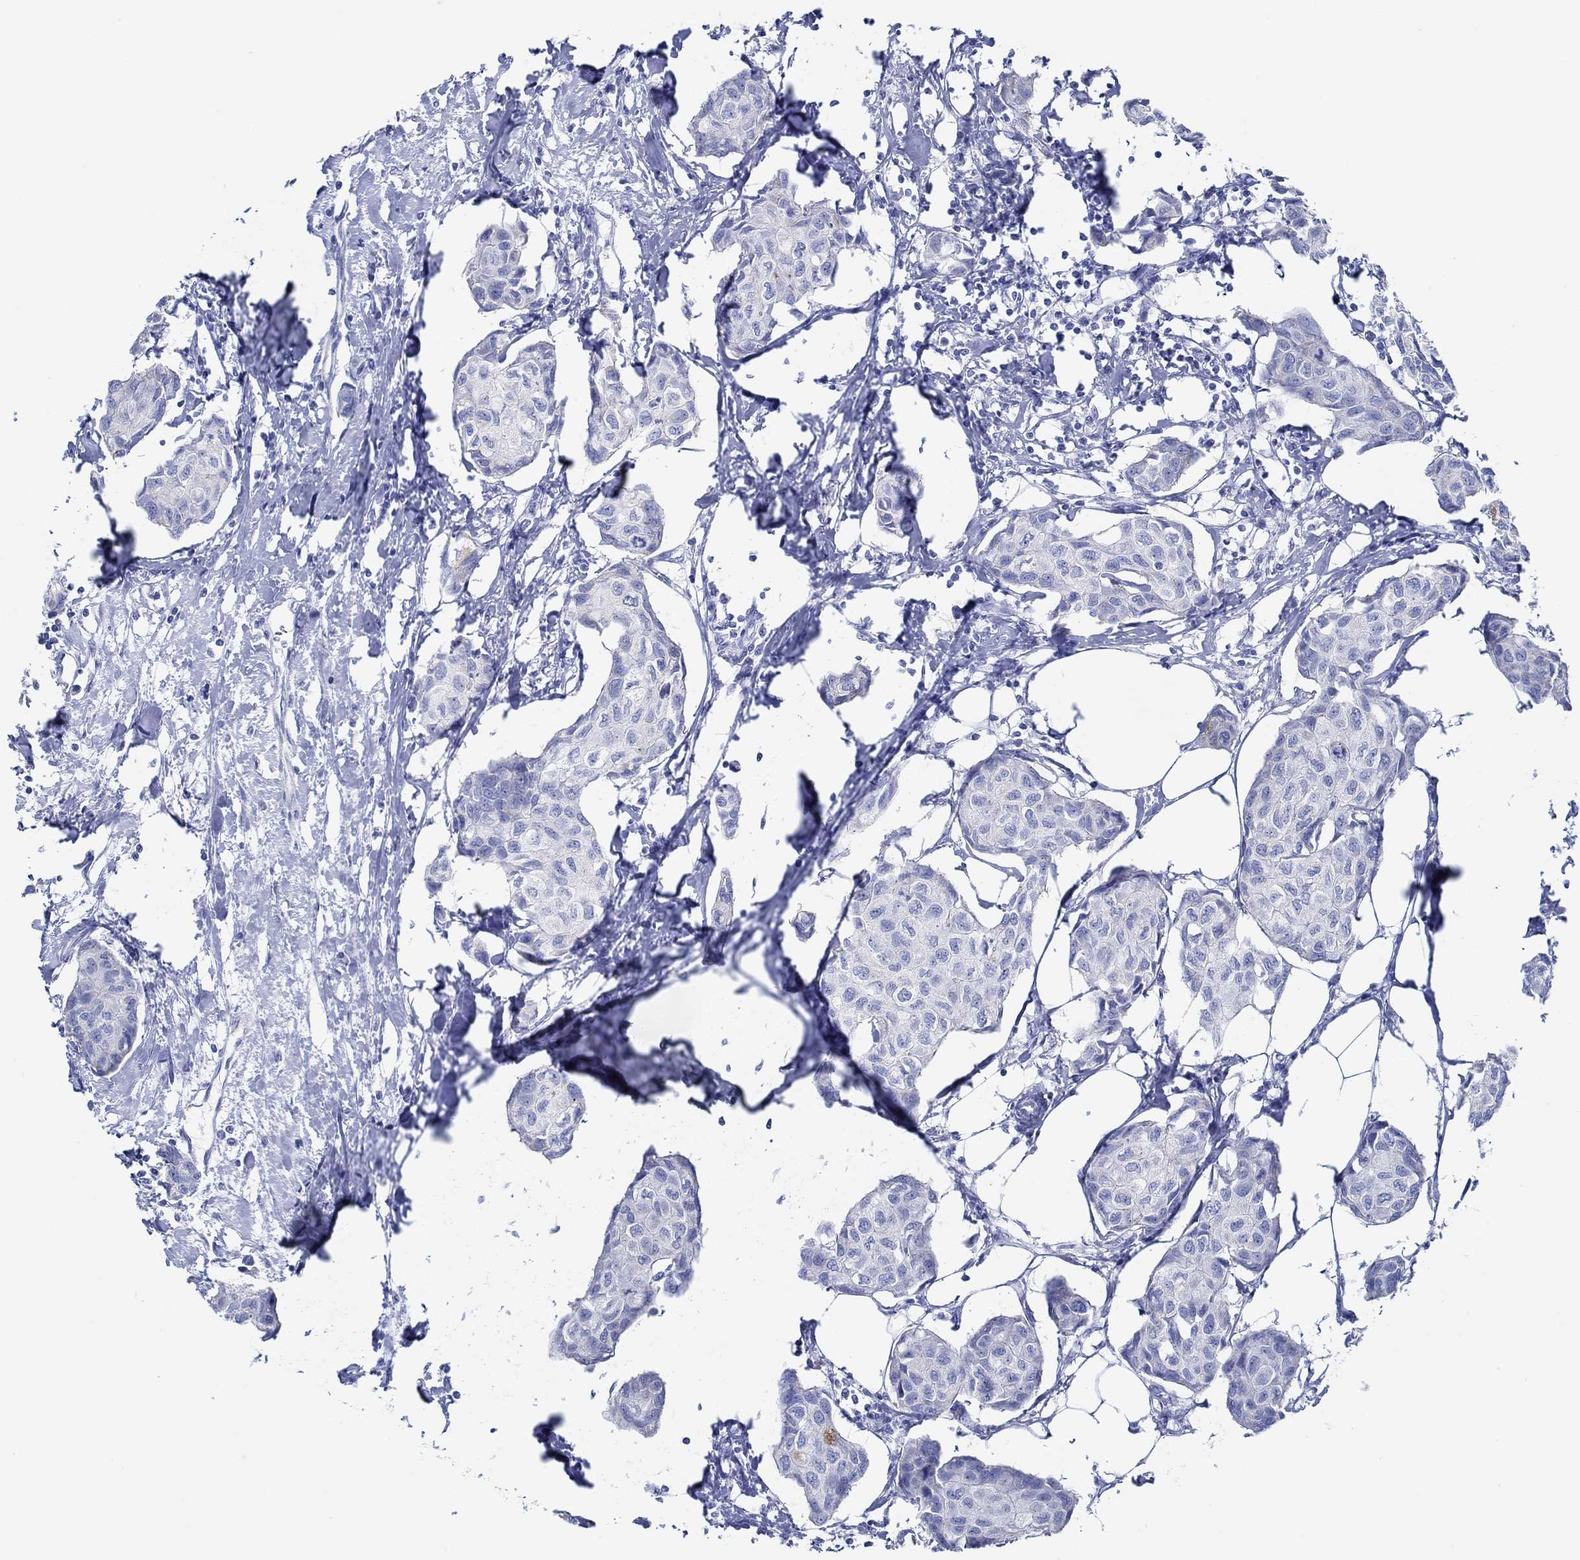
{"staining": {"intensity": "moderate", "quantity": "<25%", "location": "cytoplasmic/membranous"}, "tissue": "breast cancer", "cell_type": "Tumor cells", "image_type": "cancer", "snomed": [{"axis": "morphology", "description": "Duct carcinoma"}, {"axis": "topography", "description": "Breast"}], "caption": "Approximately <25% of tumor cells in breast cancer (intraductal carcinoma) reveal moderate cytoplasmic/membranous protein expression as visualized by brown immunohistochemical staining.", "gene": "IGFBP6", "patient": {"sex": "female", "age": 80}}